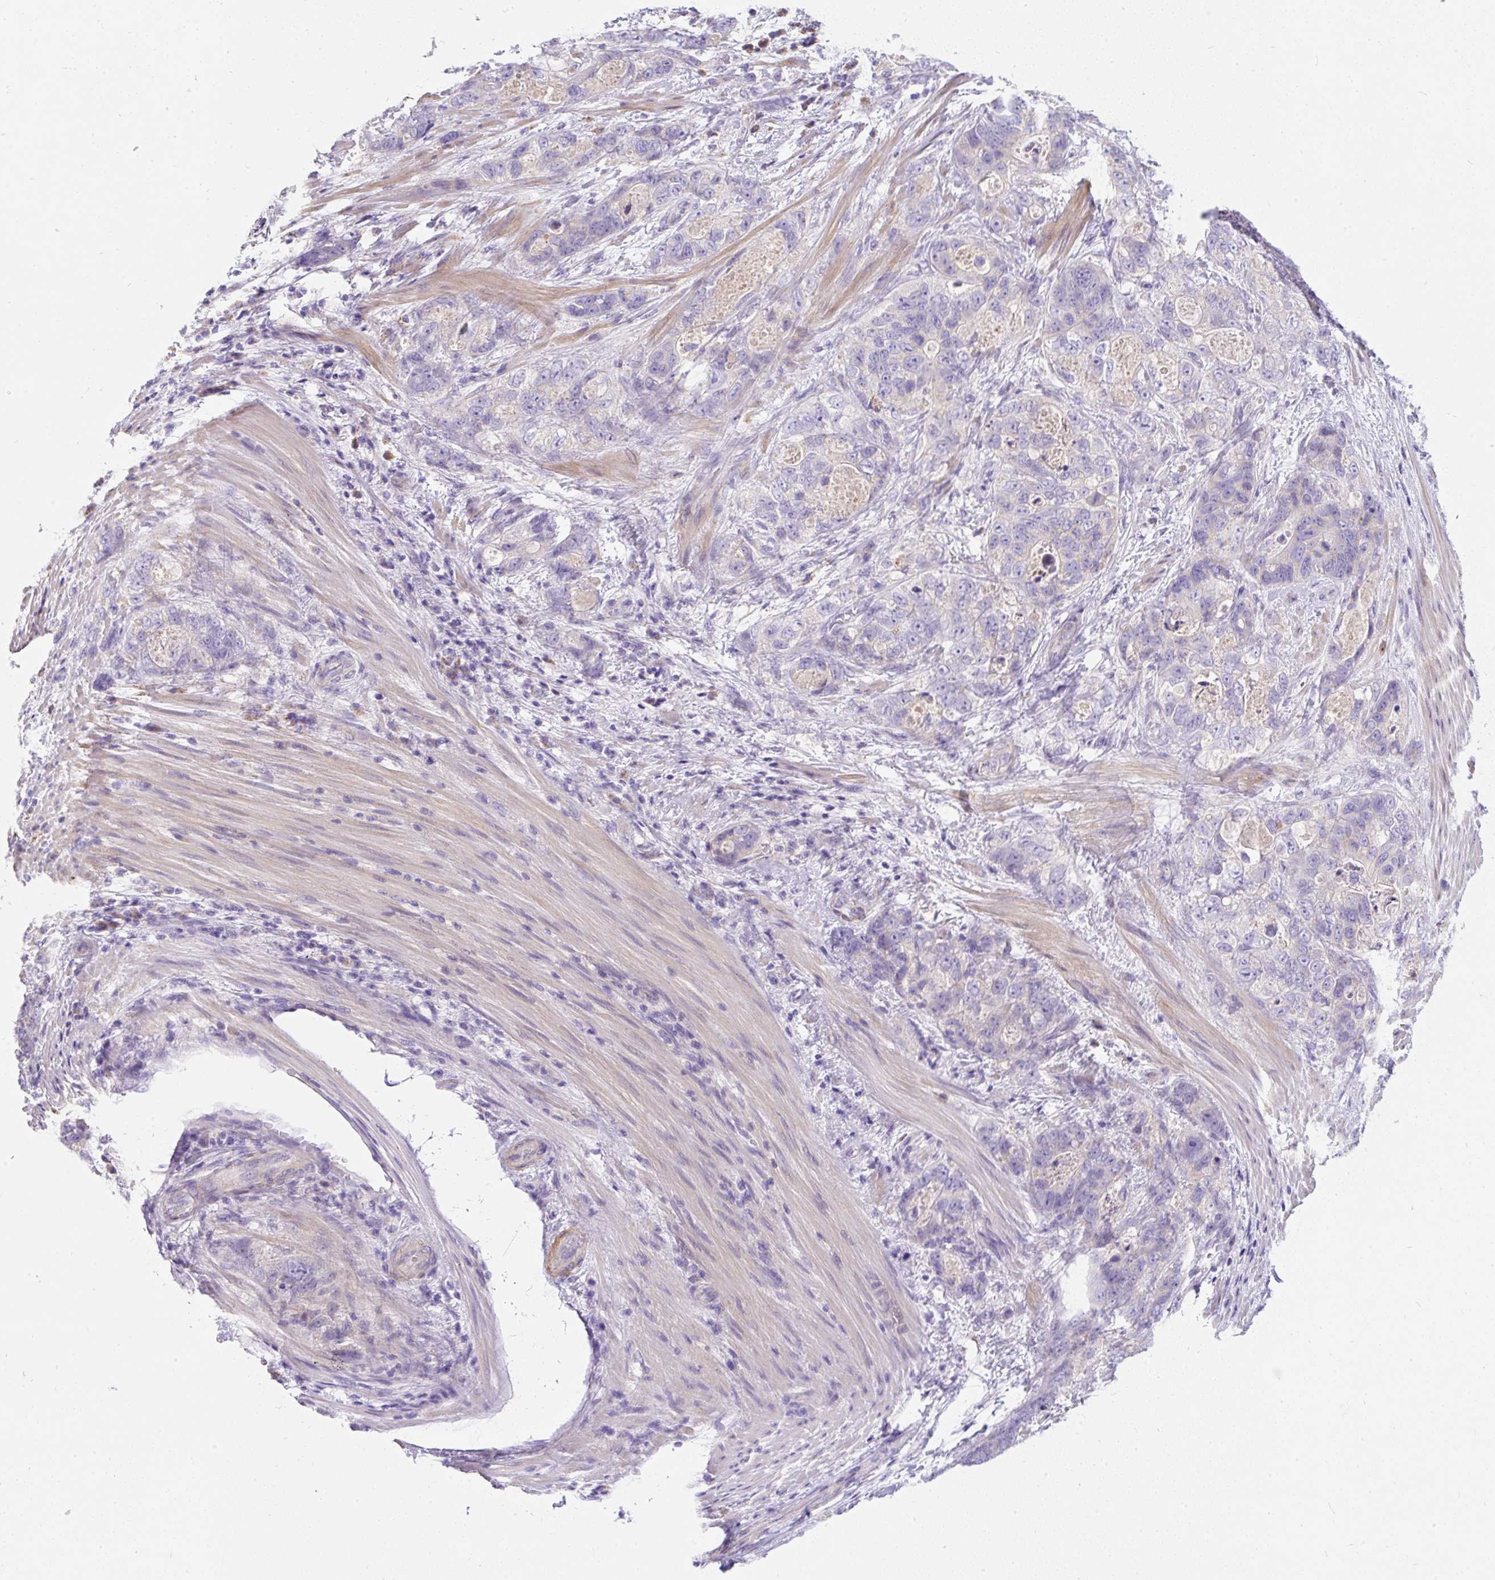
{"staining": {"intensity": "negative", "quantity": "none", "location": "none"}, "tissue": "stomach cancer", "cell_type": "Tumor cells", "image_type": "cancer", "snomed": [{"axis": "morphology", "description": "Normal tissue, NOS"}, {"axis": "morphology", "description": "Adenocarcinoma, NOS"}, {"axis": "topography", "description": "Stomach"}], "caption": "IHC of stomach cancer (adenocarcinoma) shows no positivity in tumor cells.", "gene": "SUSD5", "patient": {"sex": "female", "age": 89}}